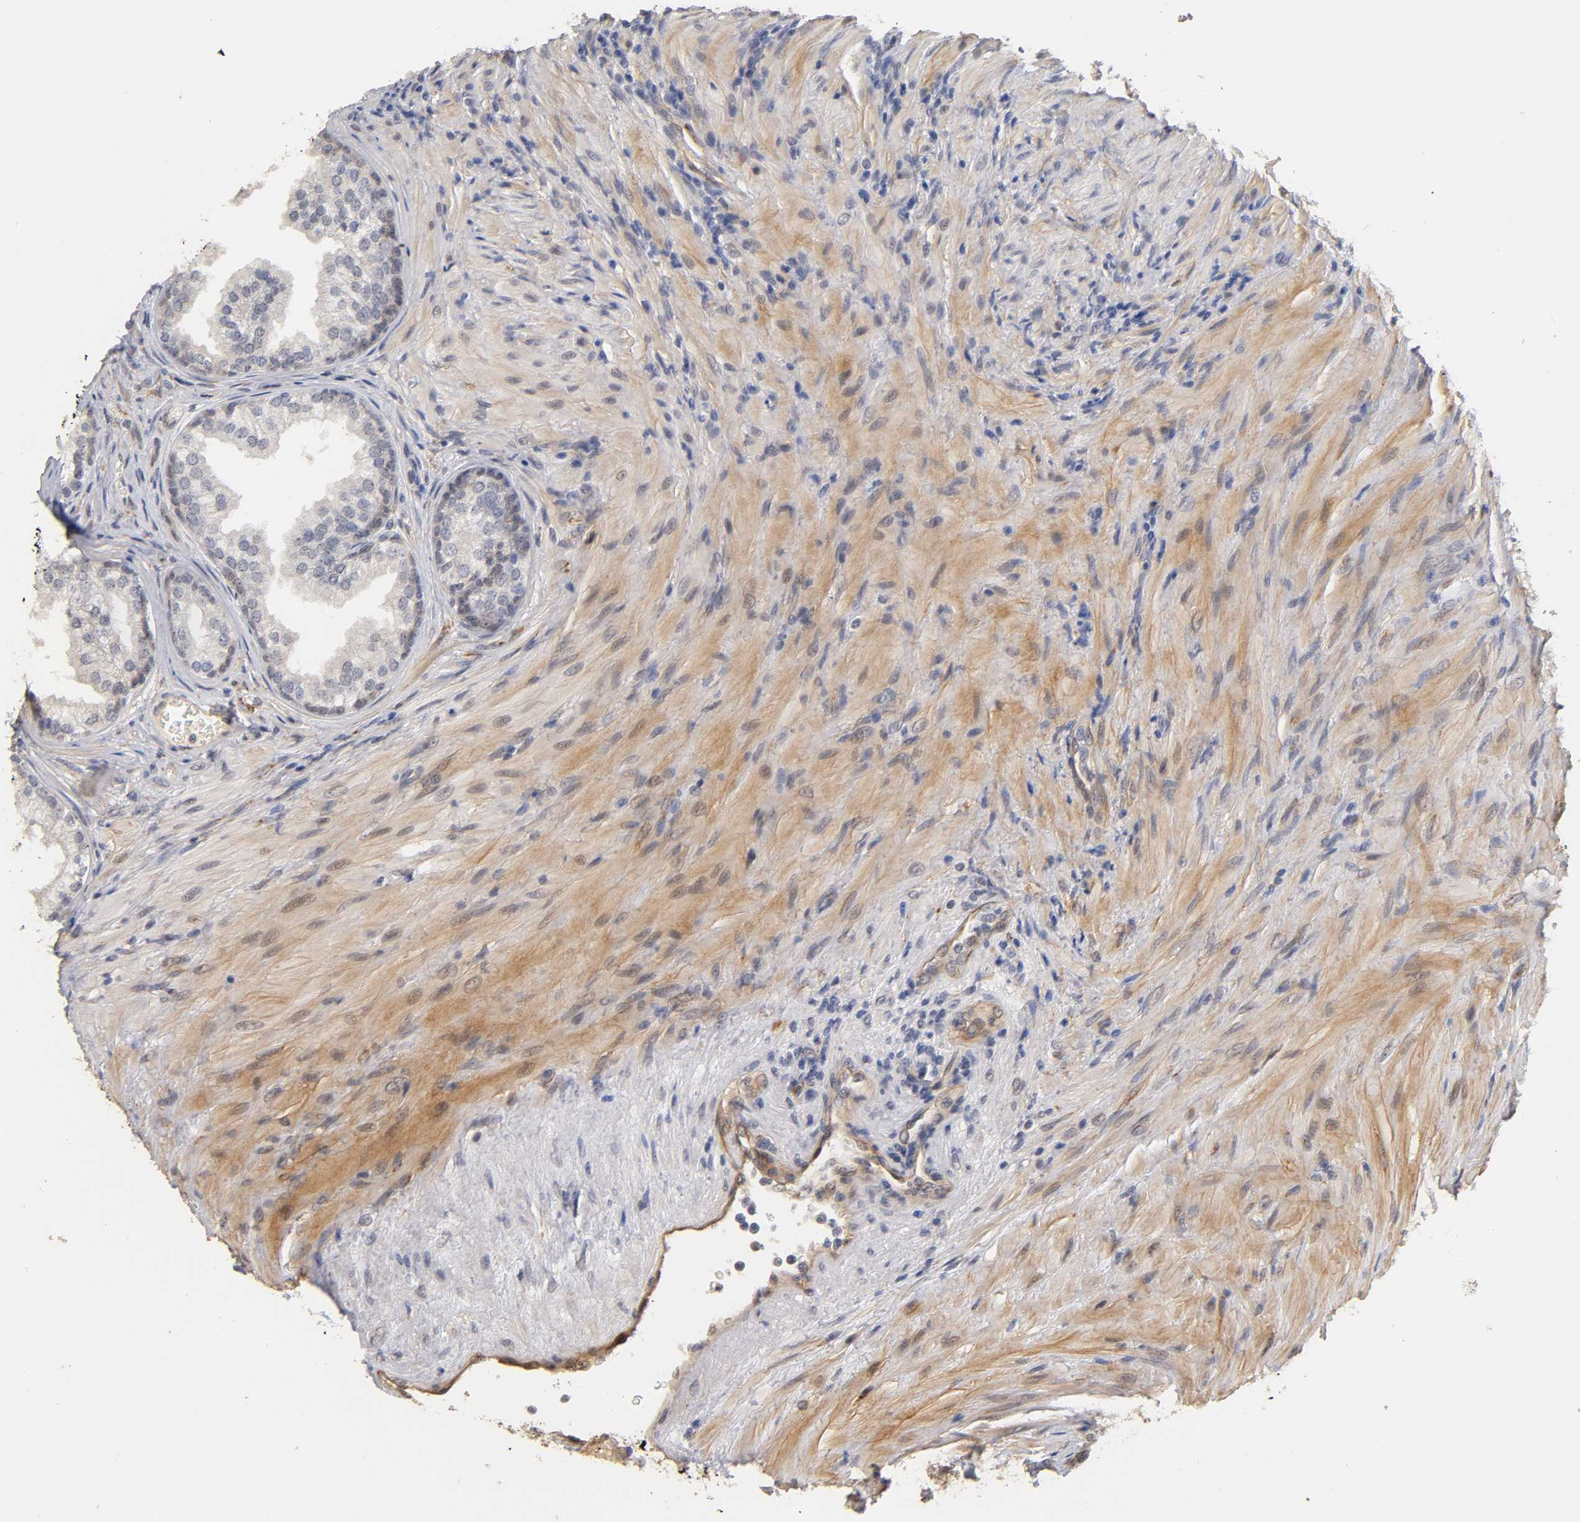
{"staining": {"intensity": "weak", "quantity": "25%-75%", "location": "cytoplasmic/membranous"}, "tissue": "prostate", "cell_type": "Glandular cells", "image_type": "normal", "snomed": [{"axis": "morphology", "description": "Normal tissue, NOS"}, {"axis": "topography", "description": "Prostate"}], "caption": "A high-resolution image shows IHC staining of unremarkable prostate, which exhibits weak cytoplasmic/membranous expression in approximately 25%-75% of glandular cells.", "gene": "LAMB1", "patient": {"sex": "male", "age": 76}}